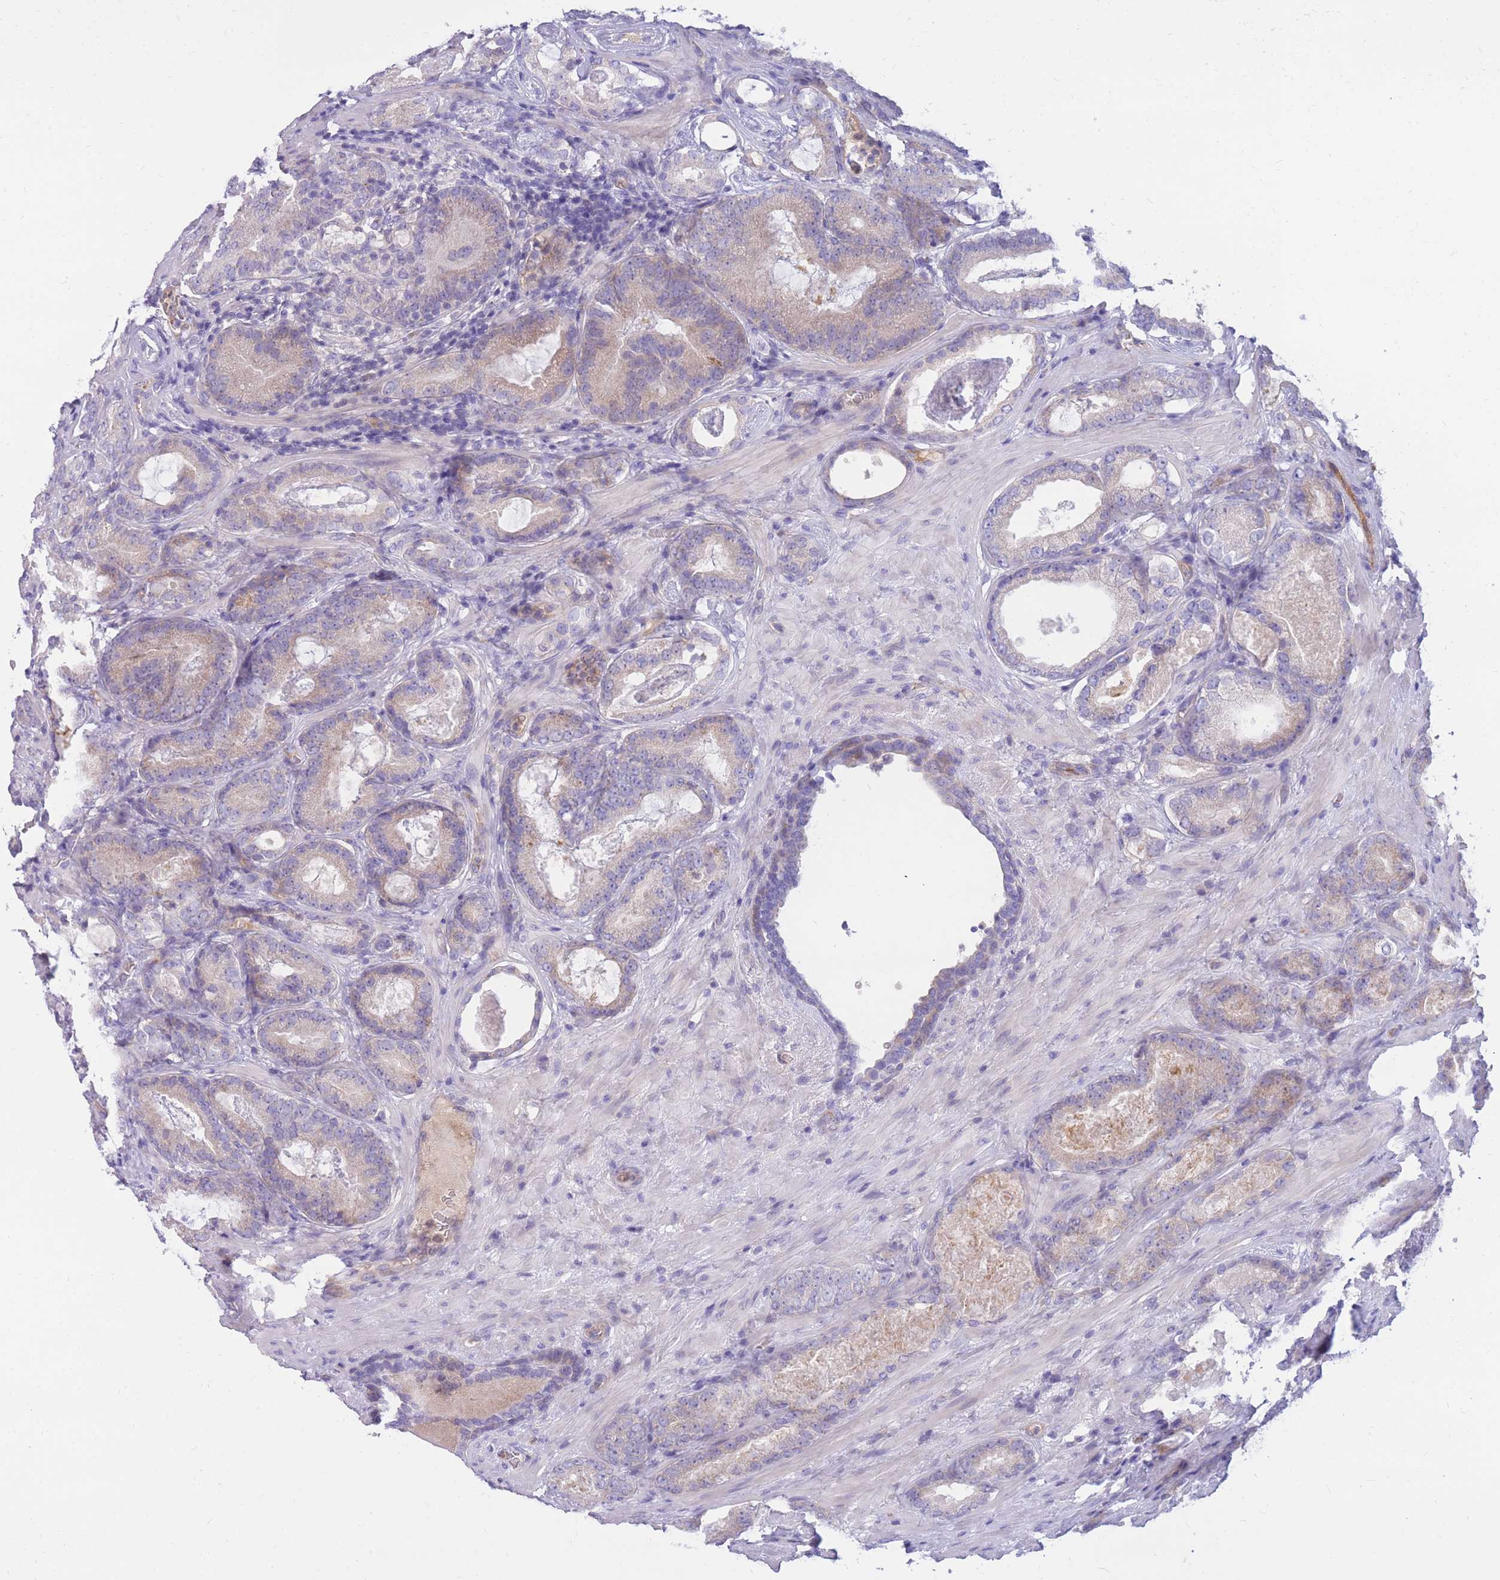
{"staining": {"intensity": "weak", "quantity": "<25%", "location": "cytoplasmic/membranous"}, "tissue": "prostate cancer", "cell_type": "Tumor cells", "image_type": "cancer", "snomed": [{"axis": "morphology", "description": "Adenocarcinoma, High grade"}, {"axis": "topography", "description": "Prostate"}], "caption": "Photomicrograph shows no significant protein positivity in tumor cells of prostate cancer.", "gene": "SULT1A1", "patient": {"sex": "male", "age": 66}}